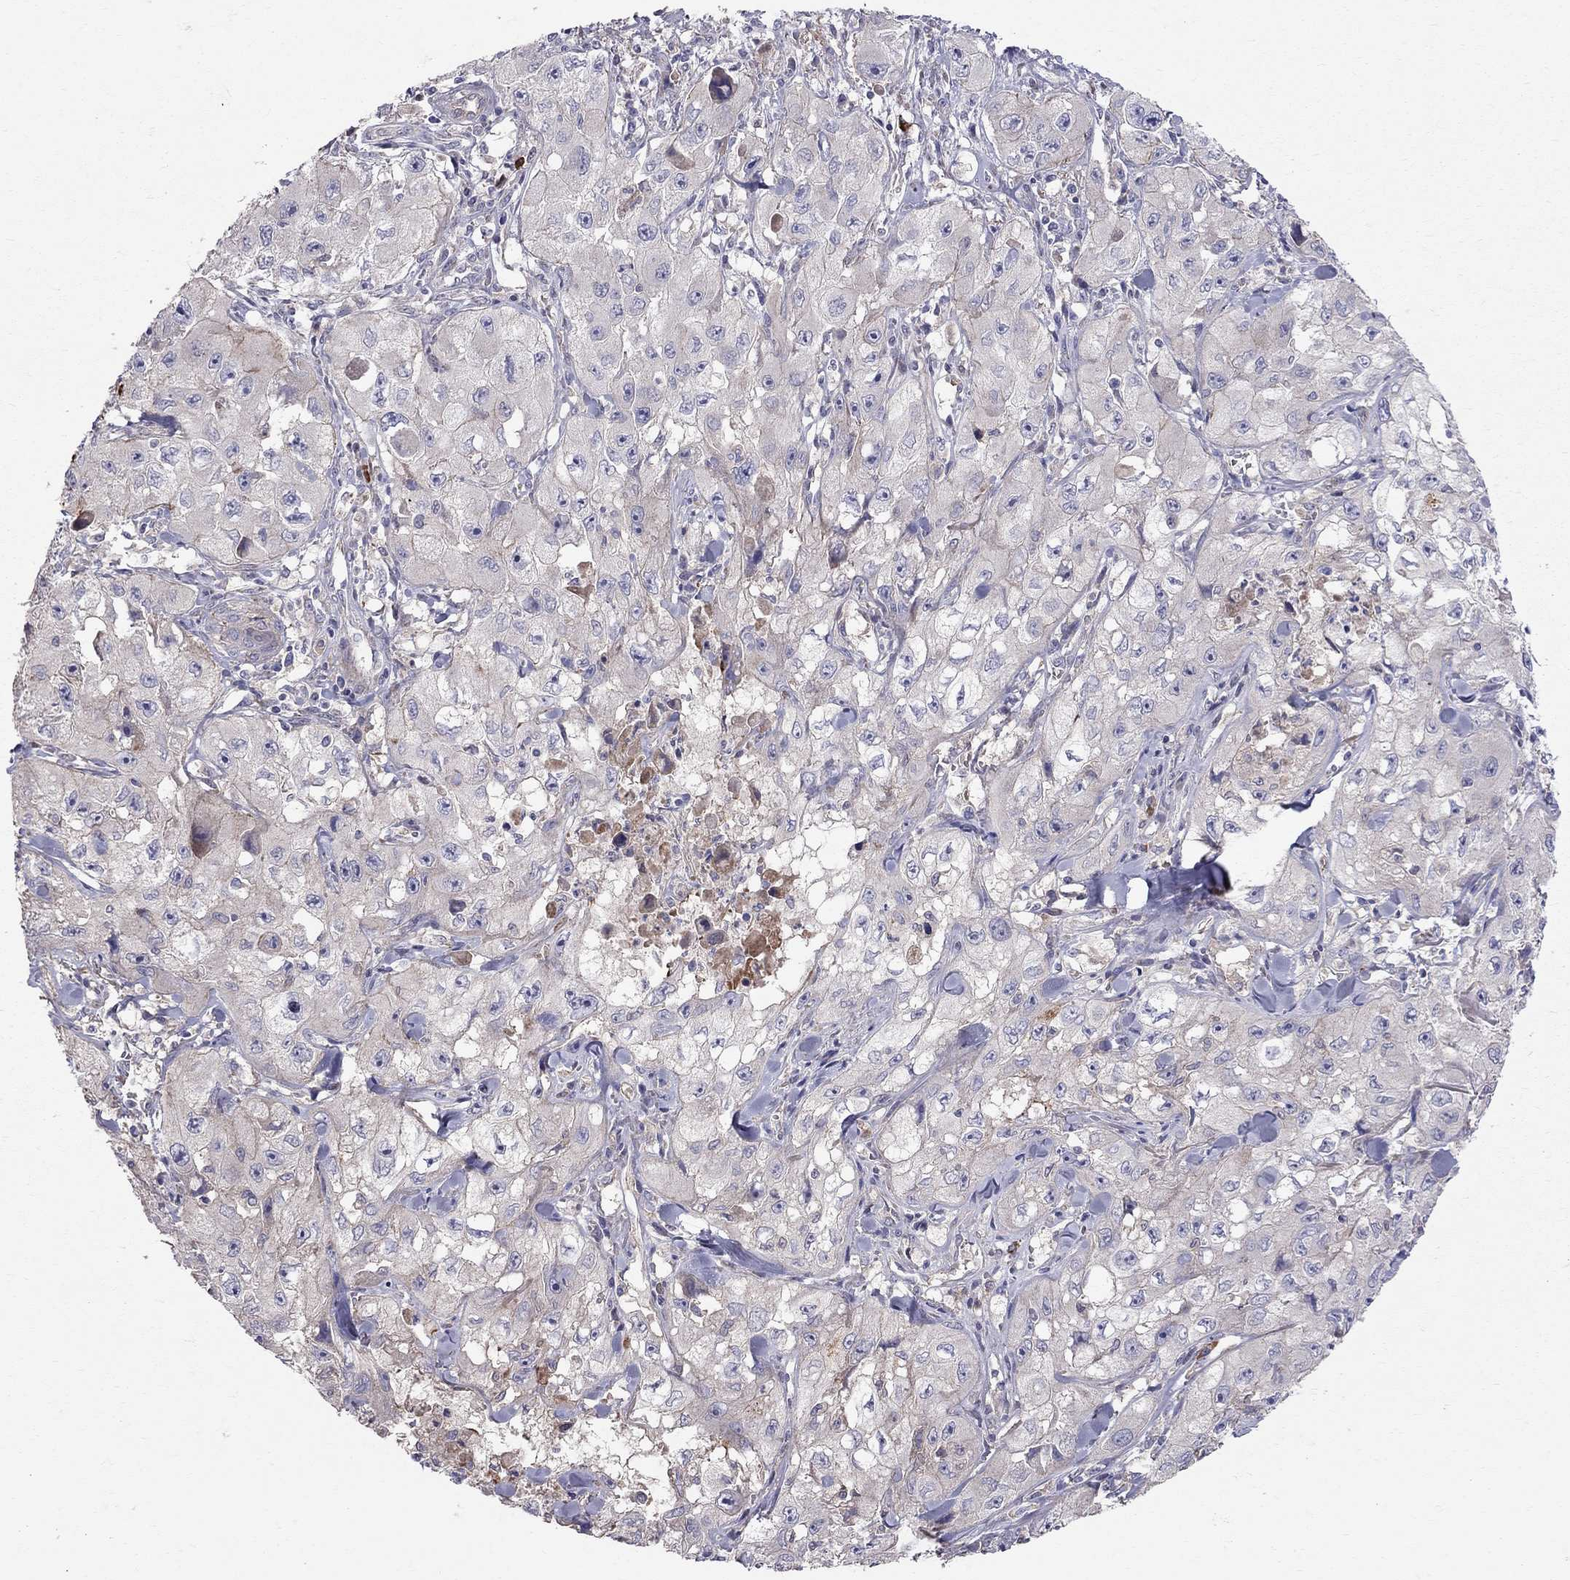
{"staining": {"intensity": "negative", "quantity": "none", "location": "none"}, "tissue": "skin cancer", "cell_type": "Tumor cells", "image_type": "cancer", "snomed": [{"axis": "morphology", "description": "Squamous cell carcinoma, NOS"}, {"axis": "topography", "description": "Skin"}, {"axis": "topography", "description": "Subcutis"}], "caption": "Immunohistochemistry of human skin cancer (squamous cell carcinoma) reveals no positivity in tumor cells.", "gene": "PIK3CG", "patient": {"sex": "male", "age": 73}}